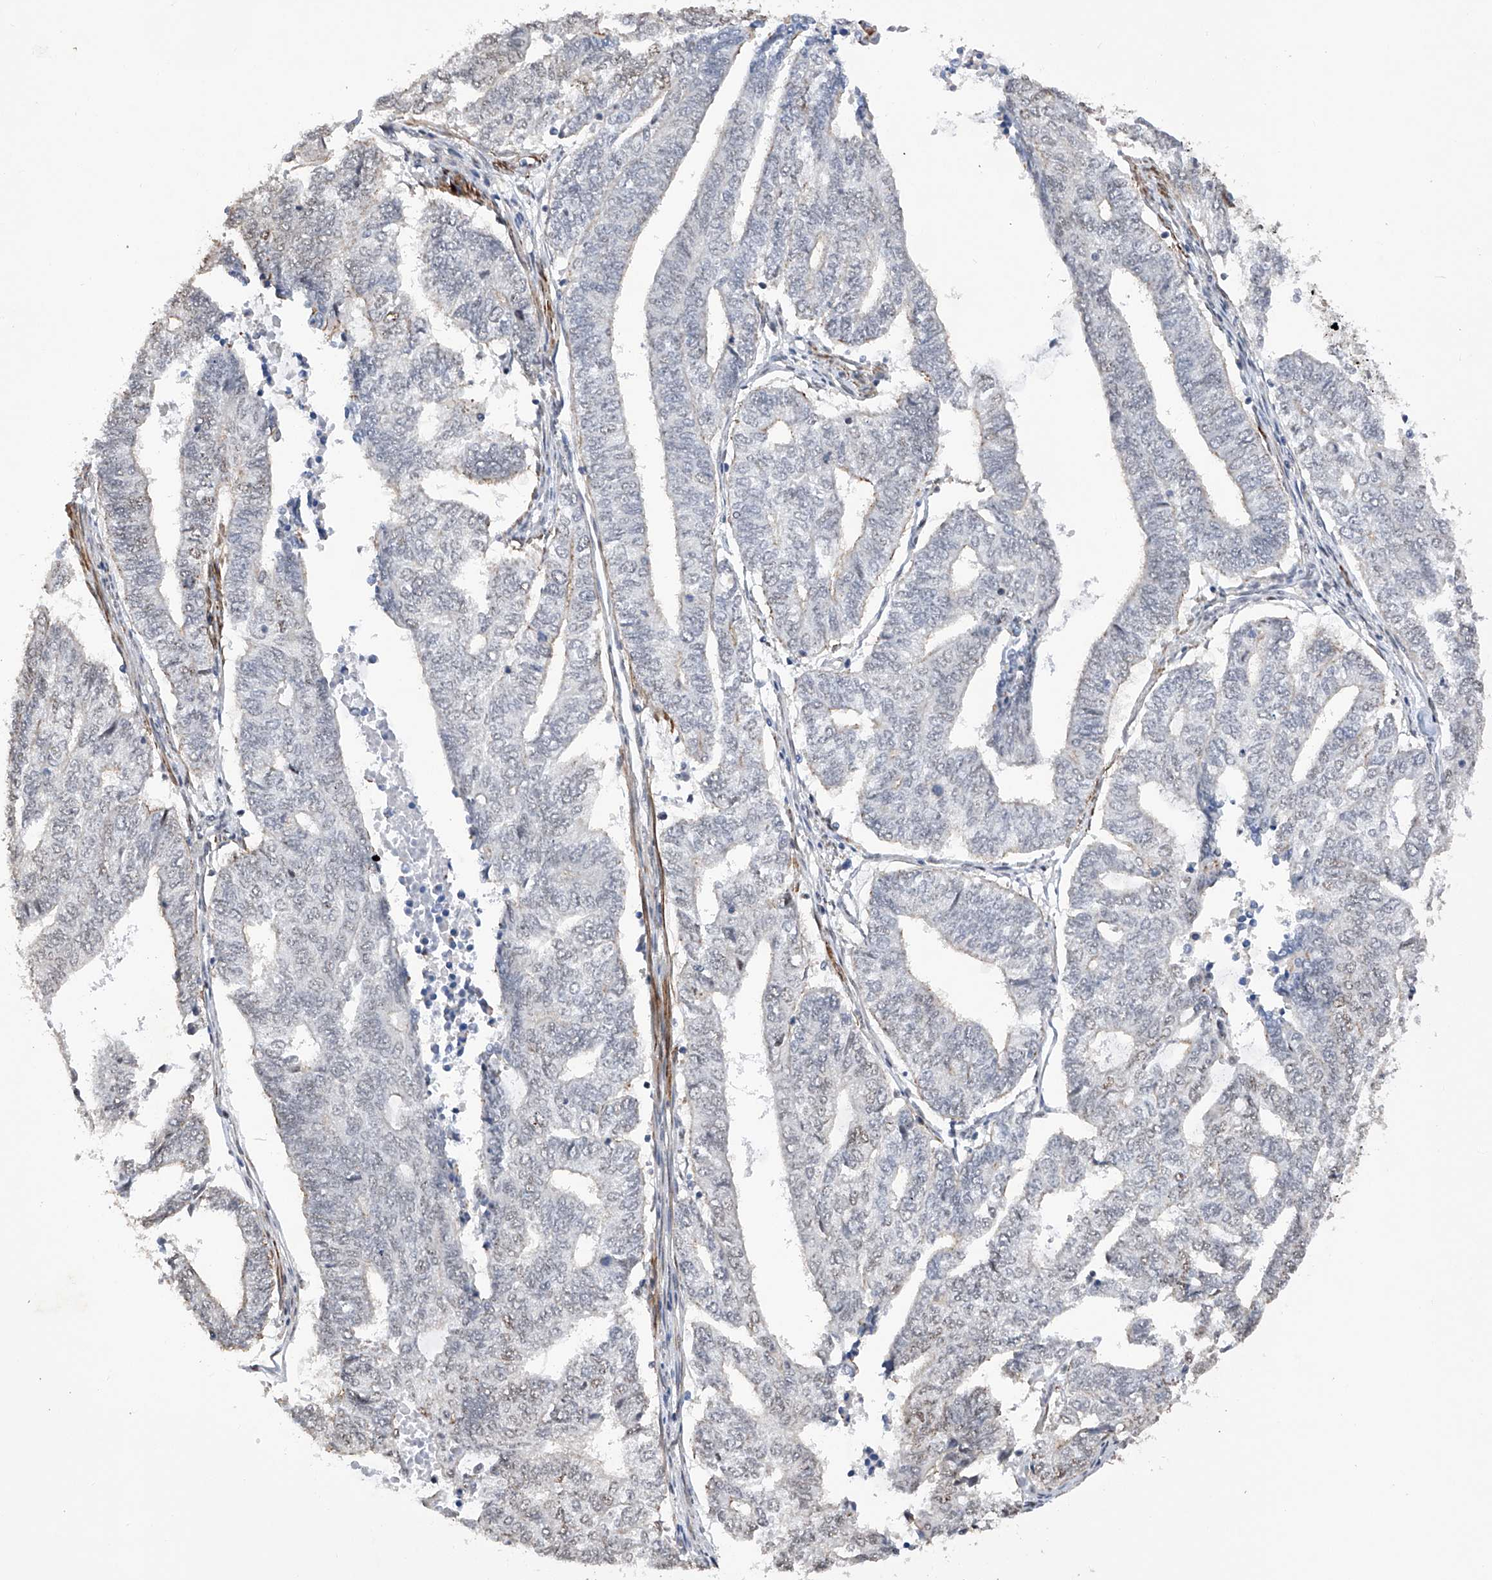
{"staining": {"intensity": "negative", "quantity": "none", "location": "none"}, "tissue": "endometrial cancer", "cell_type": "Tumor cells", "image_type": "cancer", "snomed": [{"axis": "morphology", "description": "Adenocarcinoma, NOS"}, {"axis": "topography", "description": "Uterus"}, {"axis": "topography", "description": "Endometrium"}], "caption": "High magnification brightfield microscopy of endometrial adenocarcinoma stained with DAB (brown) and counterstained with hematoxylin (blue): tumor cells show no significant staining.", "gene": "NFATC4", "patient": {"sex": "female", "age": 70}}